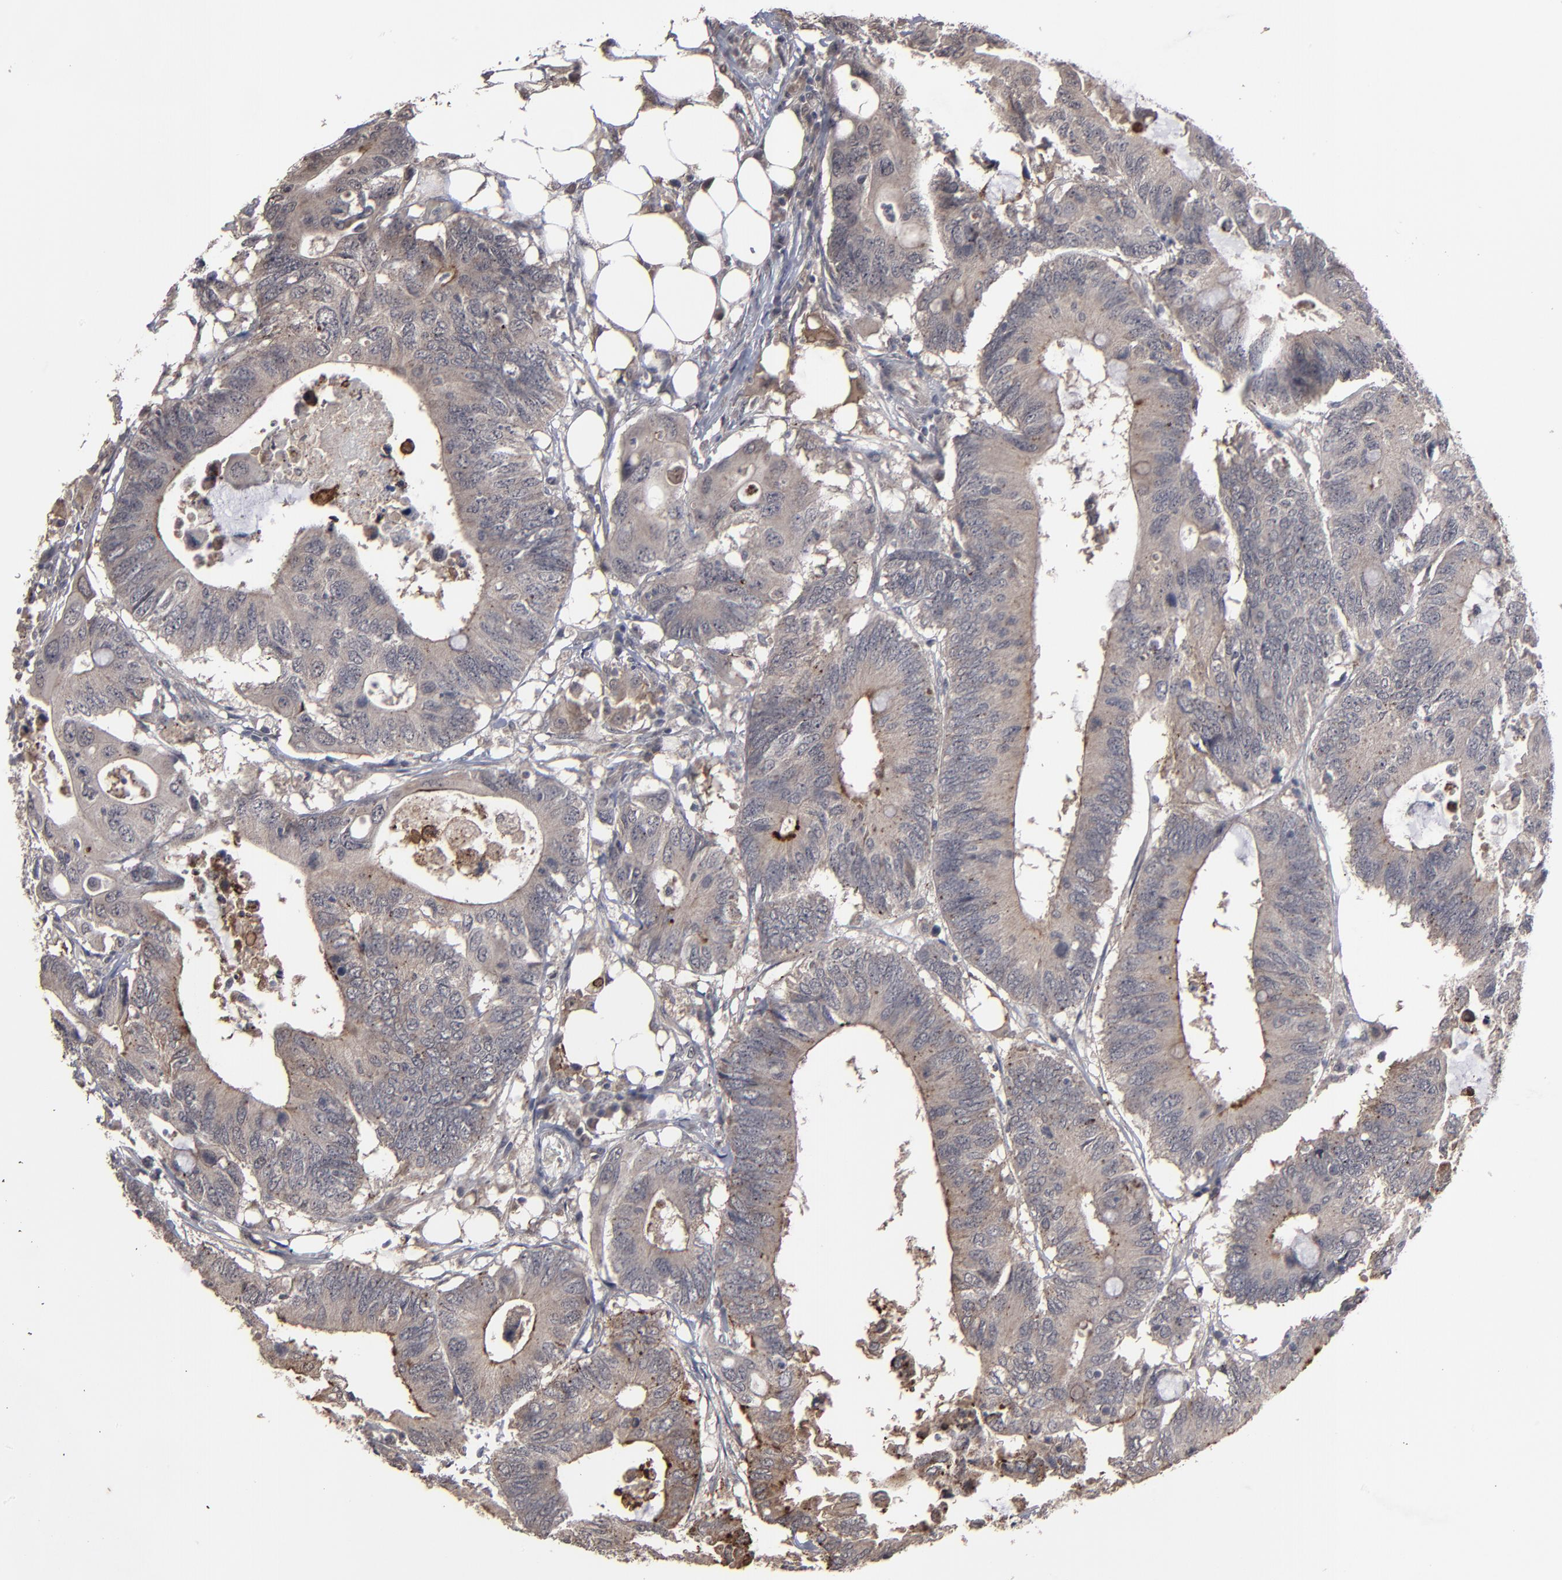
{"staining": {"intensity": "weak", "quantity": ">75%", "location": "cytoplasmic/membranous"}, "tissue": "colorectal cancer", "cell_type": "Tumor cells", "image_type": "cancer", "snomed": [{"axis": "morphology", "description": "Adenocarcinoma, NOS"}, {"axis": "topography", "description": "Colon"}], "caption": "Weak cytoplasmic/membranous expression for a protein is seen in approximately >75% of tumor cells of colorectal adenocarcinoma using immunohistochemistry (IHC).", "gene": "SLC22A17", "patient": {"sex": "male", "age": 71}}